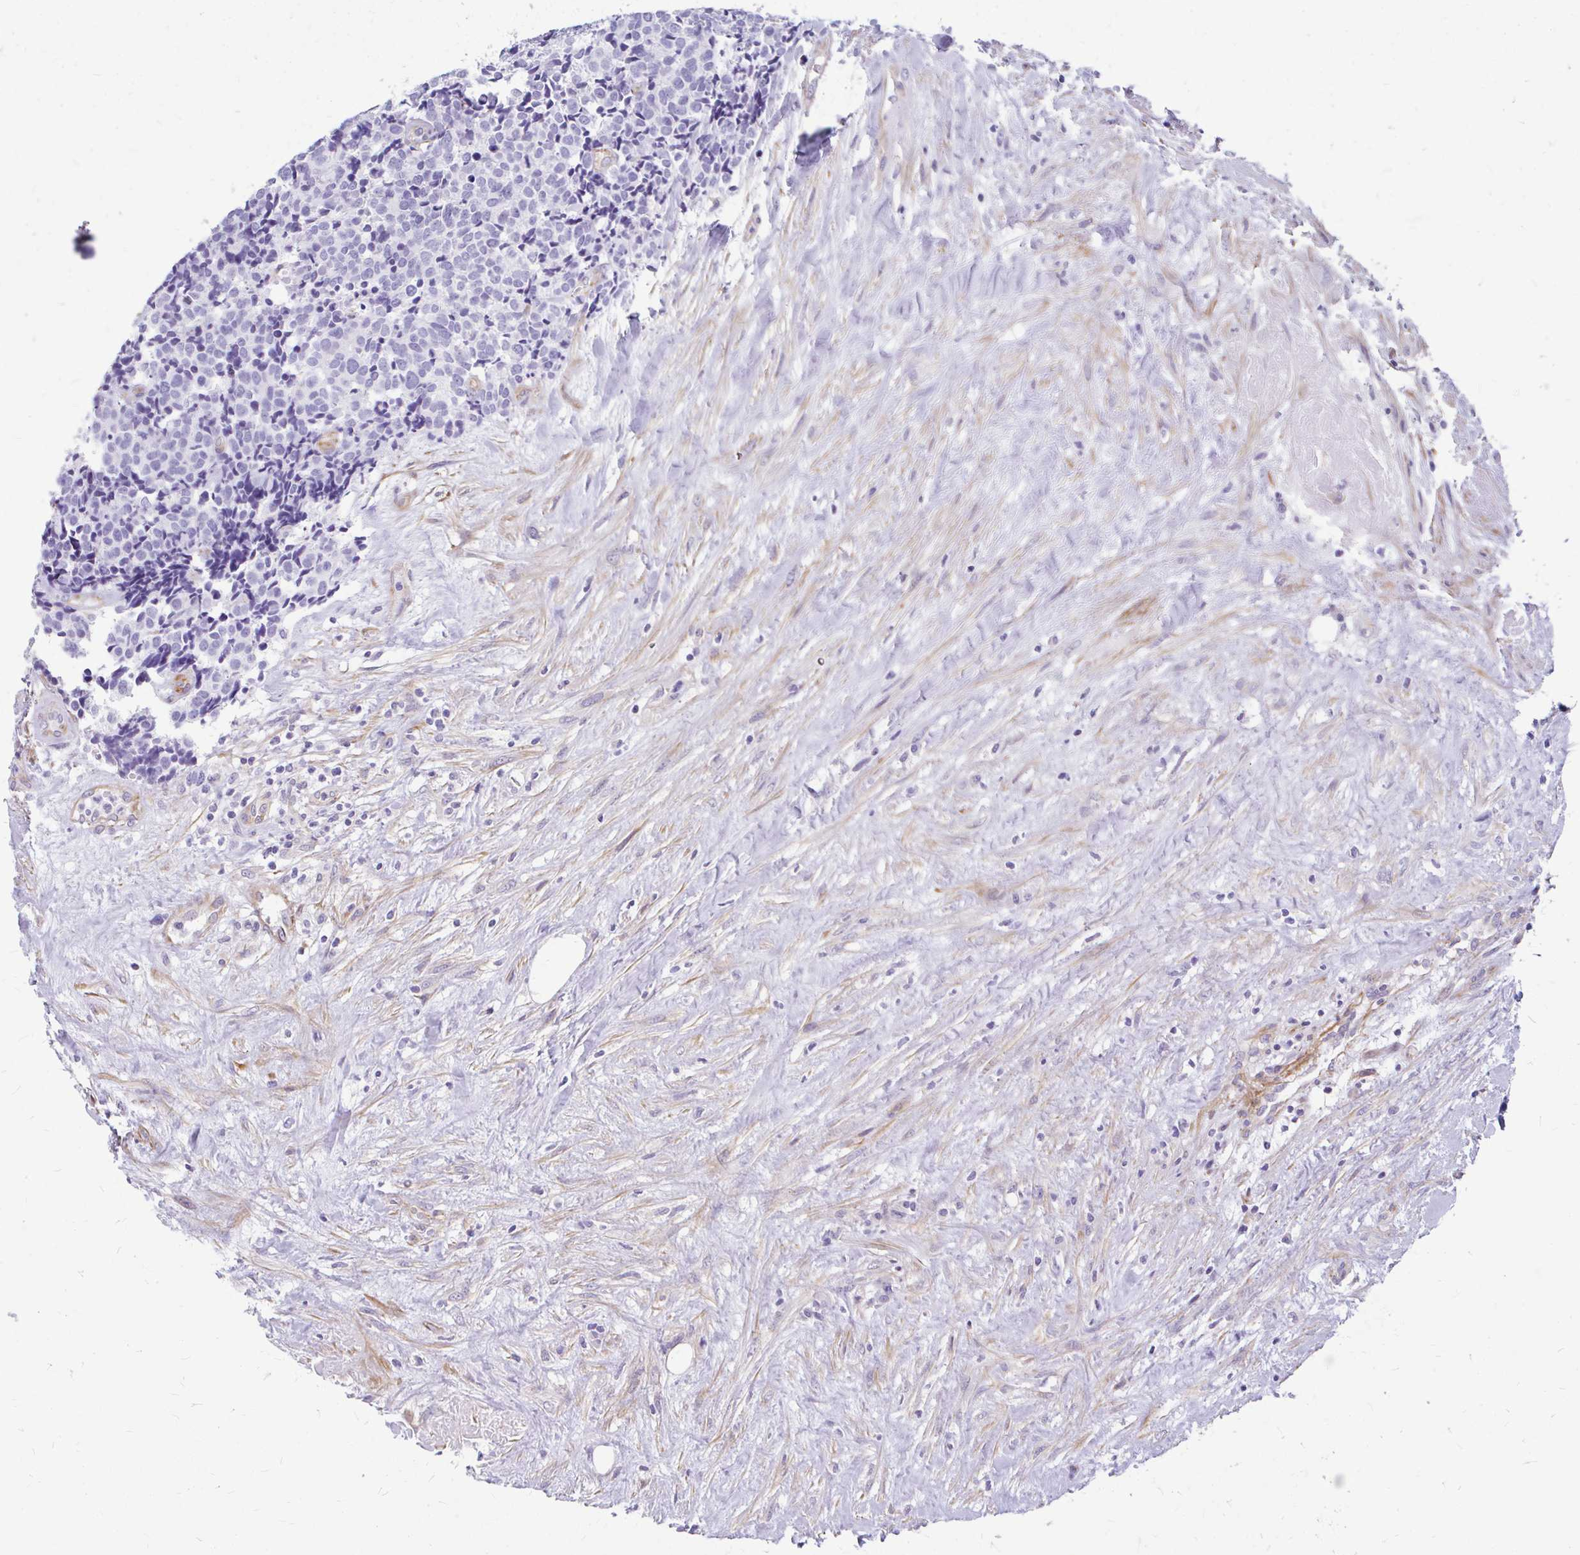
{"staining": {"intensity": "negative", "quantity": "none", "location": "none"}, "tissue": "carcinoid", "cell_type": "Tumor cells", "image_type": "cancer", "snomed": [{"axis": "morphology", "description": "Carcinoid, malignant, NOS"}, {"axis": "topography", "description": "Skin"}], "caption": "Immunohistochemistry (IHC) micrograph of carcinoid (malignant) stained for a protein (brown), which displays no positivity in tumor cells.", "gene": "FAM83C", "patient": {"sex": "female", "age": 79}}